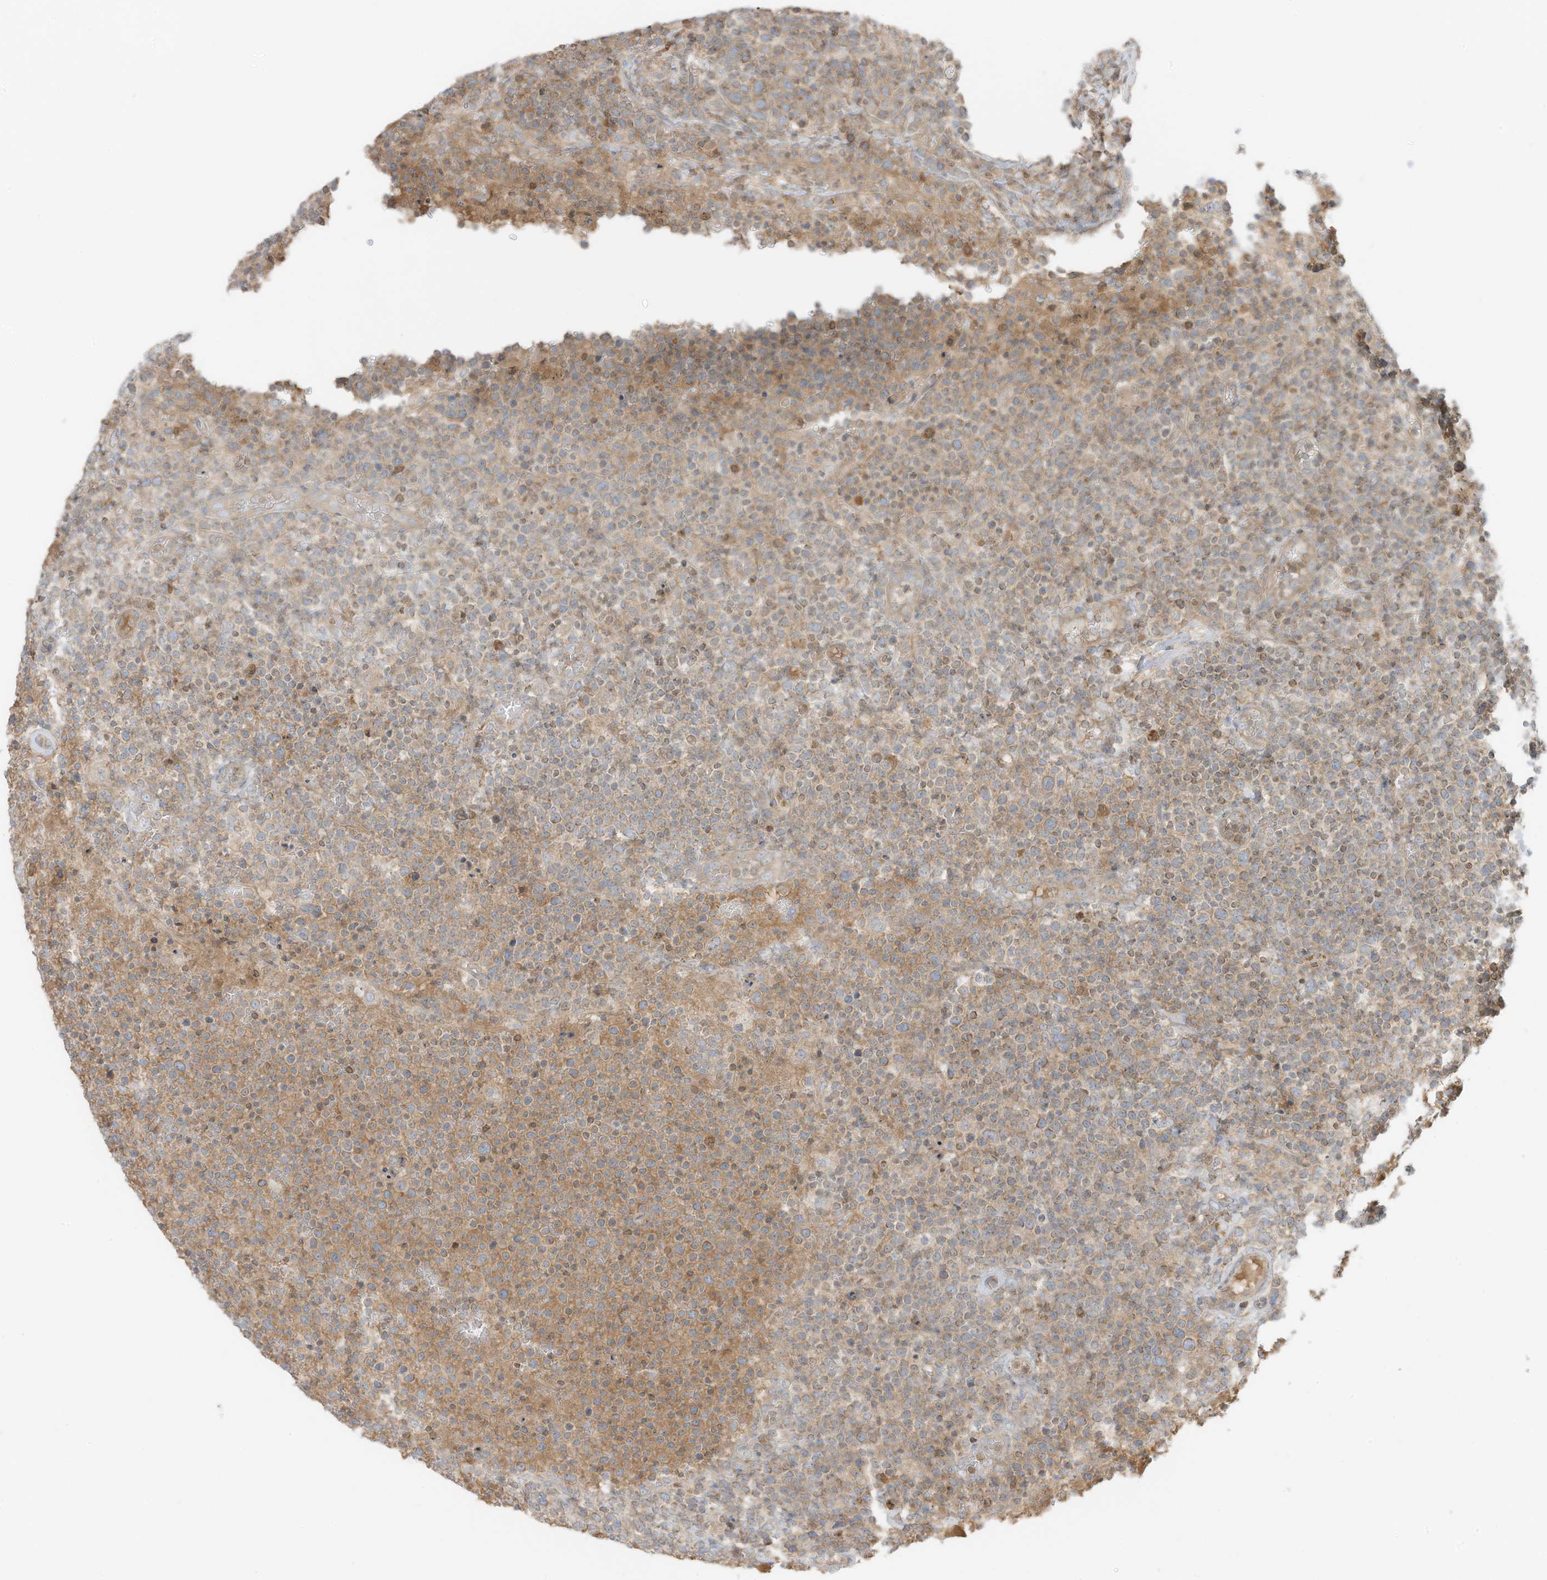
{"staining": {"intensity": "moderate", "quantity": "25%-75%", "location": "cytoplasmic/membranous"}, "tissue": "lymphoma", "cell_type": "Tumor cells", "image_type": "cancer", "snomed": [{"axis": "morphology", "description": "Malignant lymphoma, non-Hodgkin's type, High grade"}, {"axis": "topography", "description": "Lymph node"}], "caption": "An immunohistochemistry (IHC) micrograph of neoplastic tissue is shown. Protein staining in brown highlights moderate cytoplasmic/membranous positivity in high-grade malignant lymphoma, non-Hodgkin's type within tumor cells.", "gene": "SLC25A12", "patient": {"sex": "male", "age": 61}}